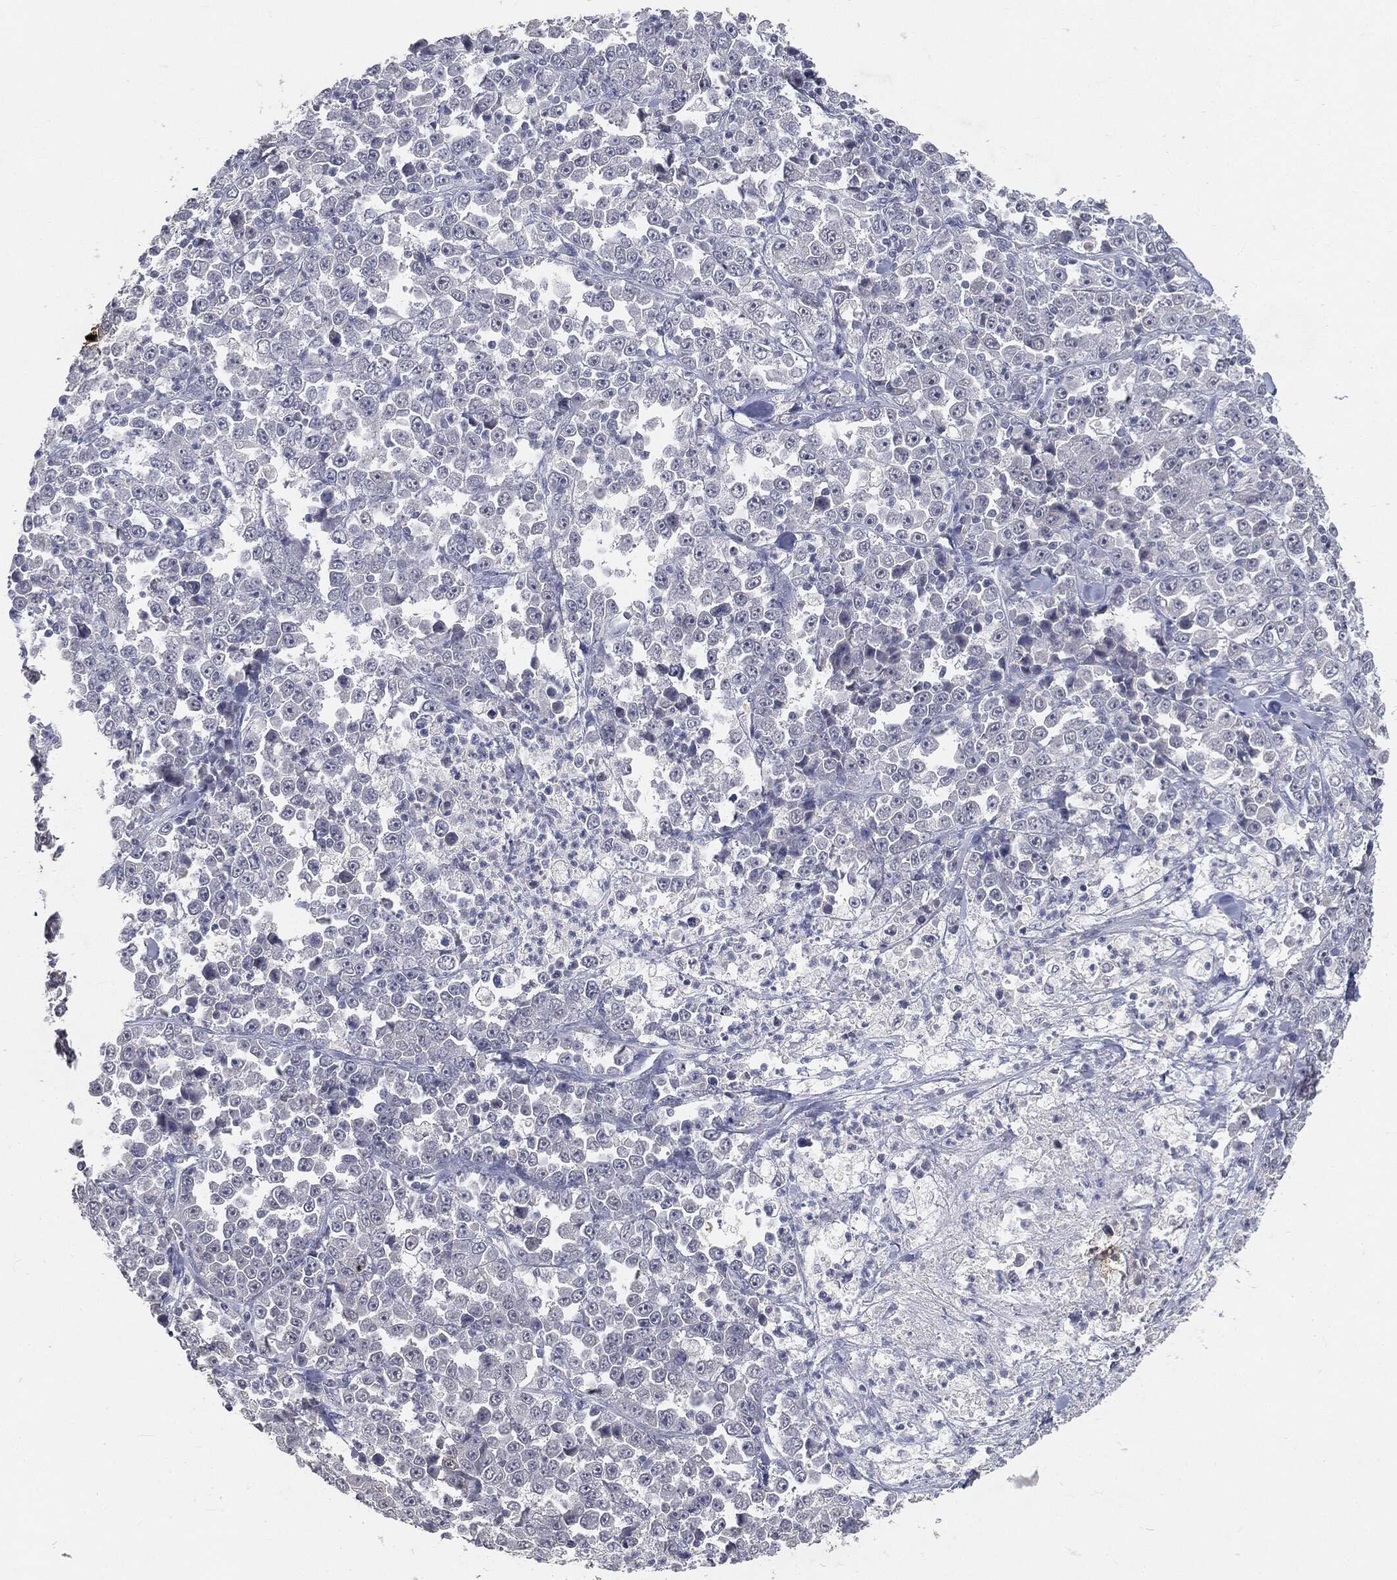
{"staining": {"intensity": "negative", "quantity": "none", "location": "none"}, "tissue": "stomach cancer", "cell_type": "Tumor cells", "image_type": "cancer", "snomed": [{"axis": "morphology", "description": "Normal tissue, NOS"}, {"axis": "morphology", "description": "Adenocarcinoma, NOS"}, {"axis": "topography", "description": "Stomach, upper"}, {"axis": "topography", "description": "Stomach"}], "caption": "Stomach adenocarcinoma was stained to show a protein in brown. There is no significant expression in tumor cells.", "gene": "SLC2A2", "patient": {"sex": "male", "age": 59}}